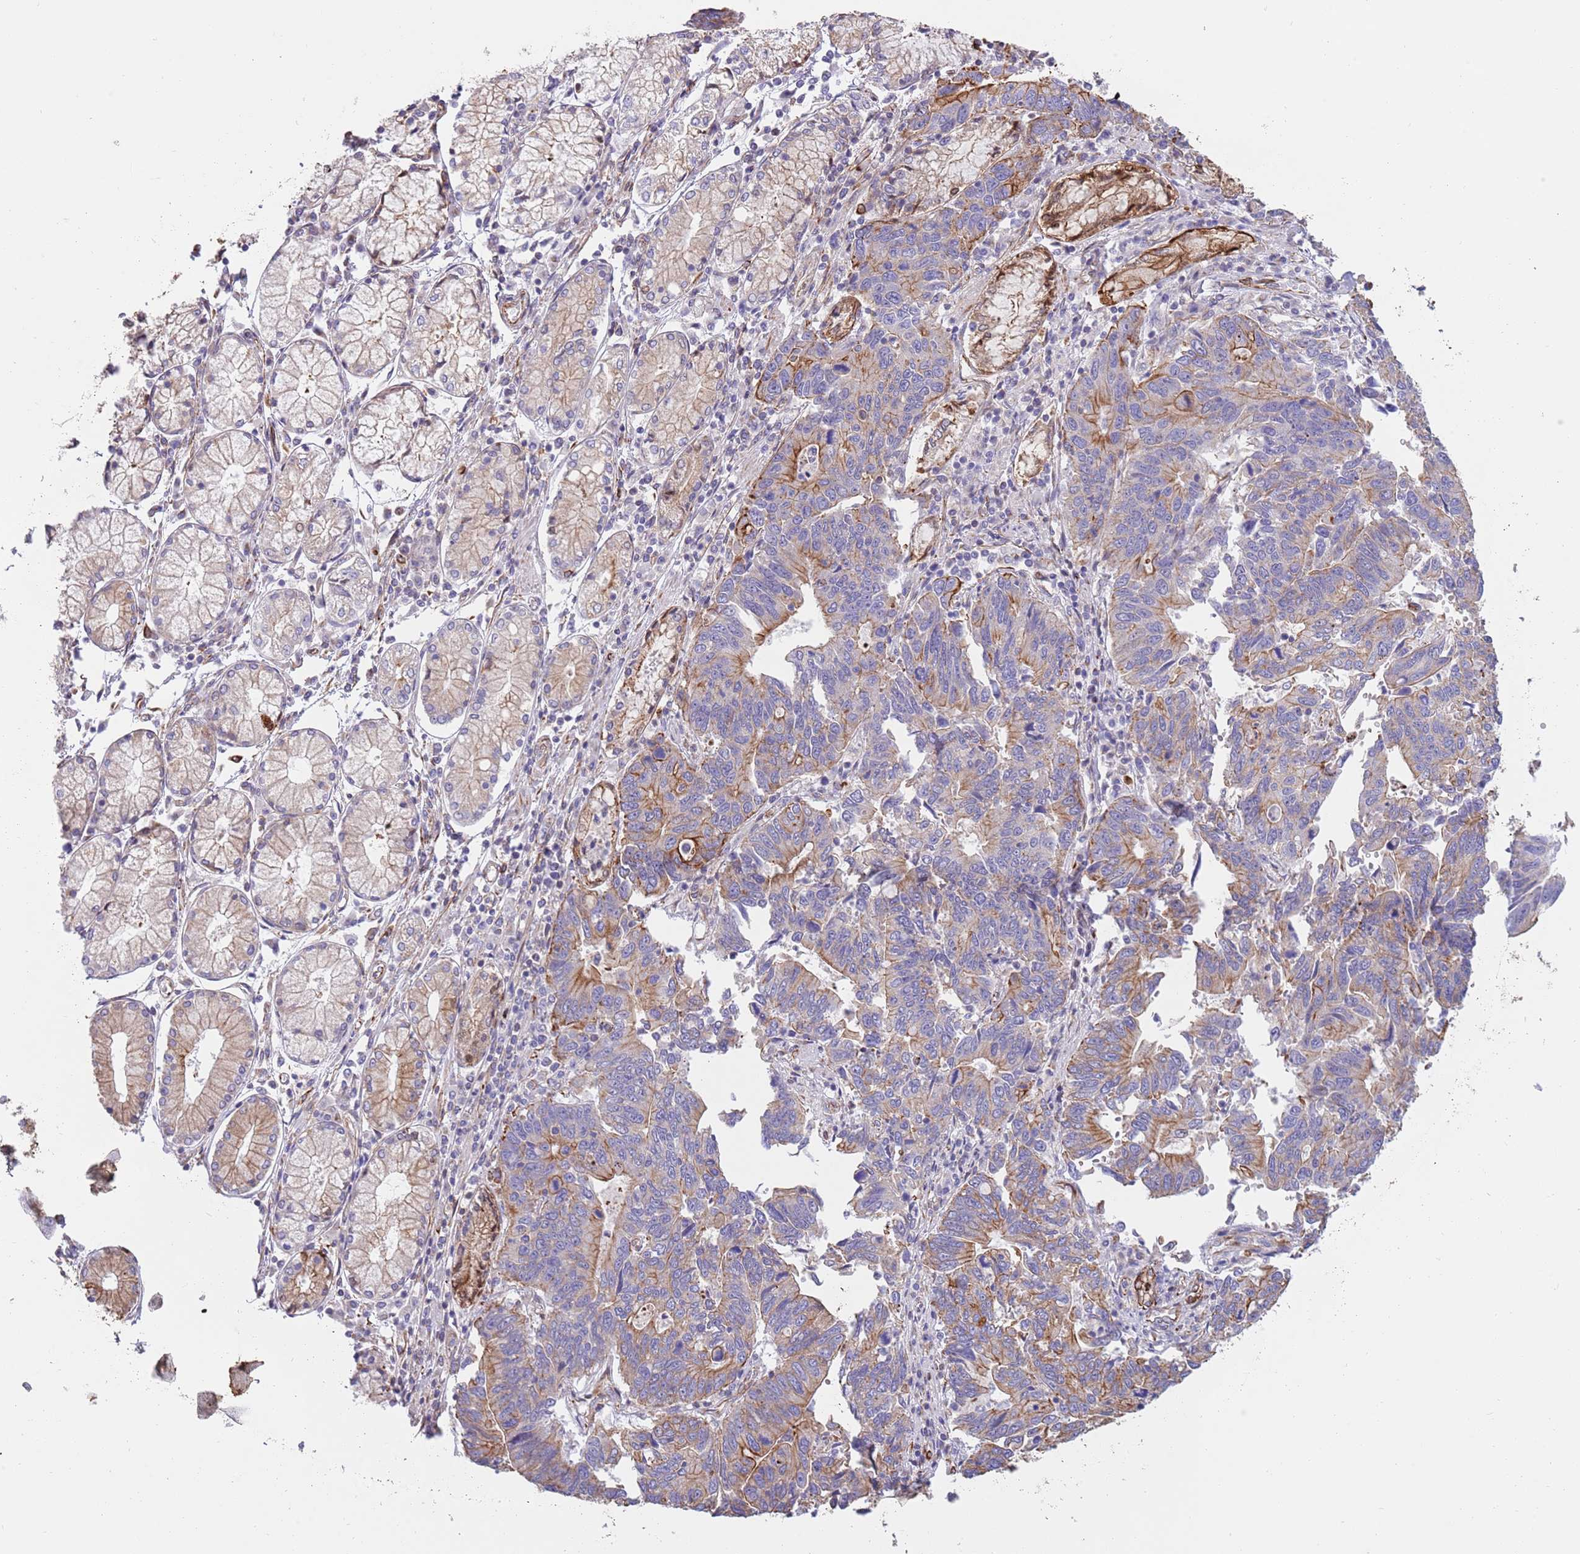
{"staining": {"intensity": "moderate", "quantity": "25%-75%", "location": "cytoplasmic/membranous"}, "tissue": "stomach cancer", "cell_type": "Tumor cells", "image_type": "cancer", "snomed": [{"axis": "morphology", "description": "Adenocarcinoma, NOS"}, {"axis": "topography", "description": "Stomach"}], "caption": "Immunohistochemistry (IHC) staining of stomach cancer, which reveals medium levels of moderate cytoplasmic/membranous staining in approximately 25%-75% of tumor cells indicating moderate cytoplasmic/membranous protein positivity. The staining was performed using DAB (3,3'-diaminobenzidine) (brown) for protein detection and nuclei were counterstained in hematoxylin (blue).", "gene": "MOGAT1", "patient": {"sex": "male", "age": 59}}